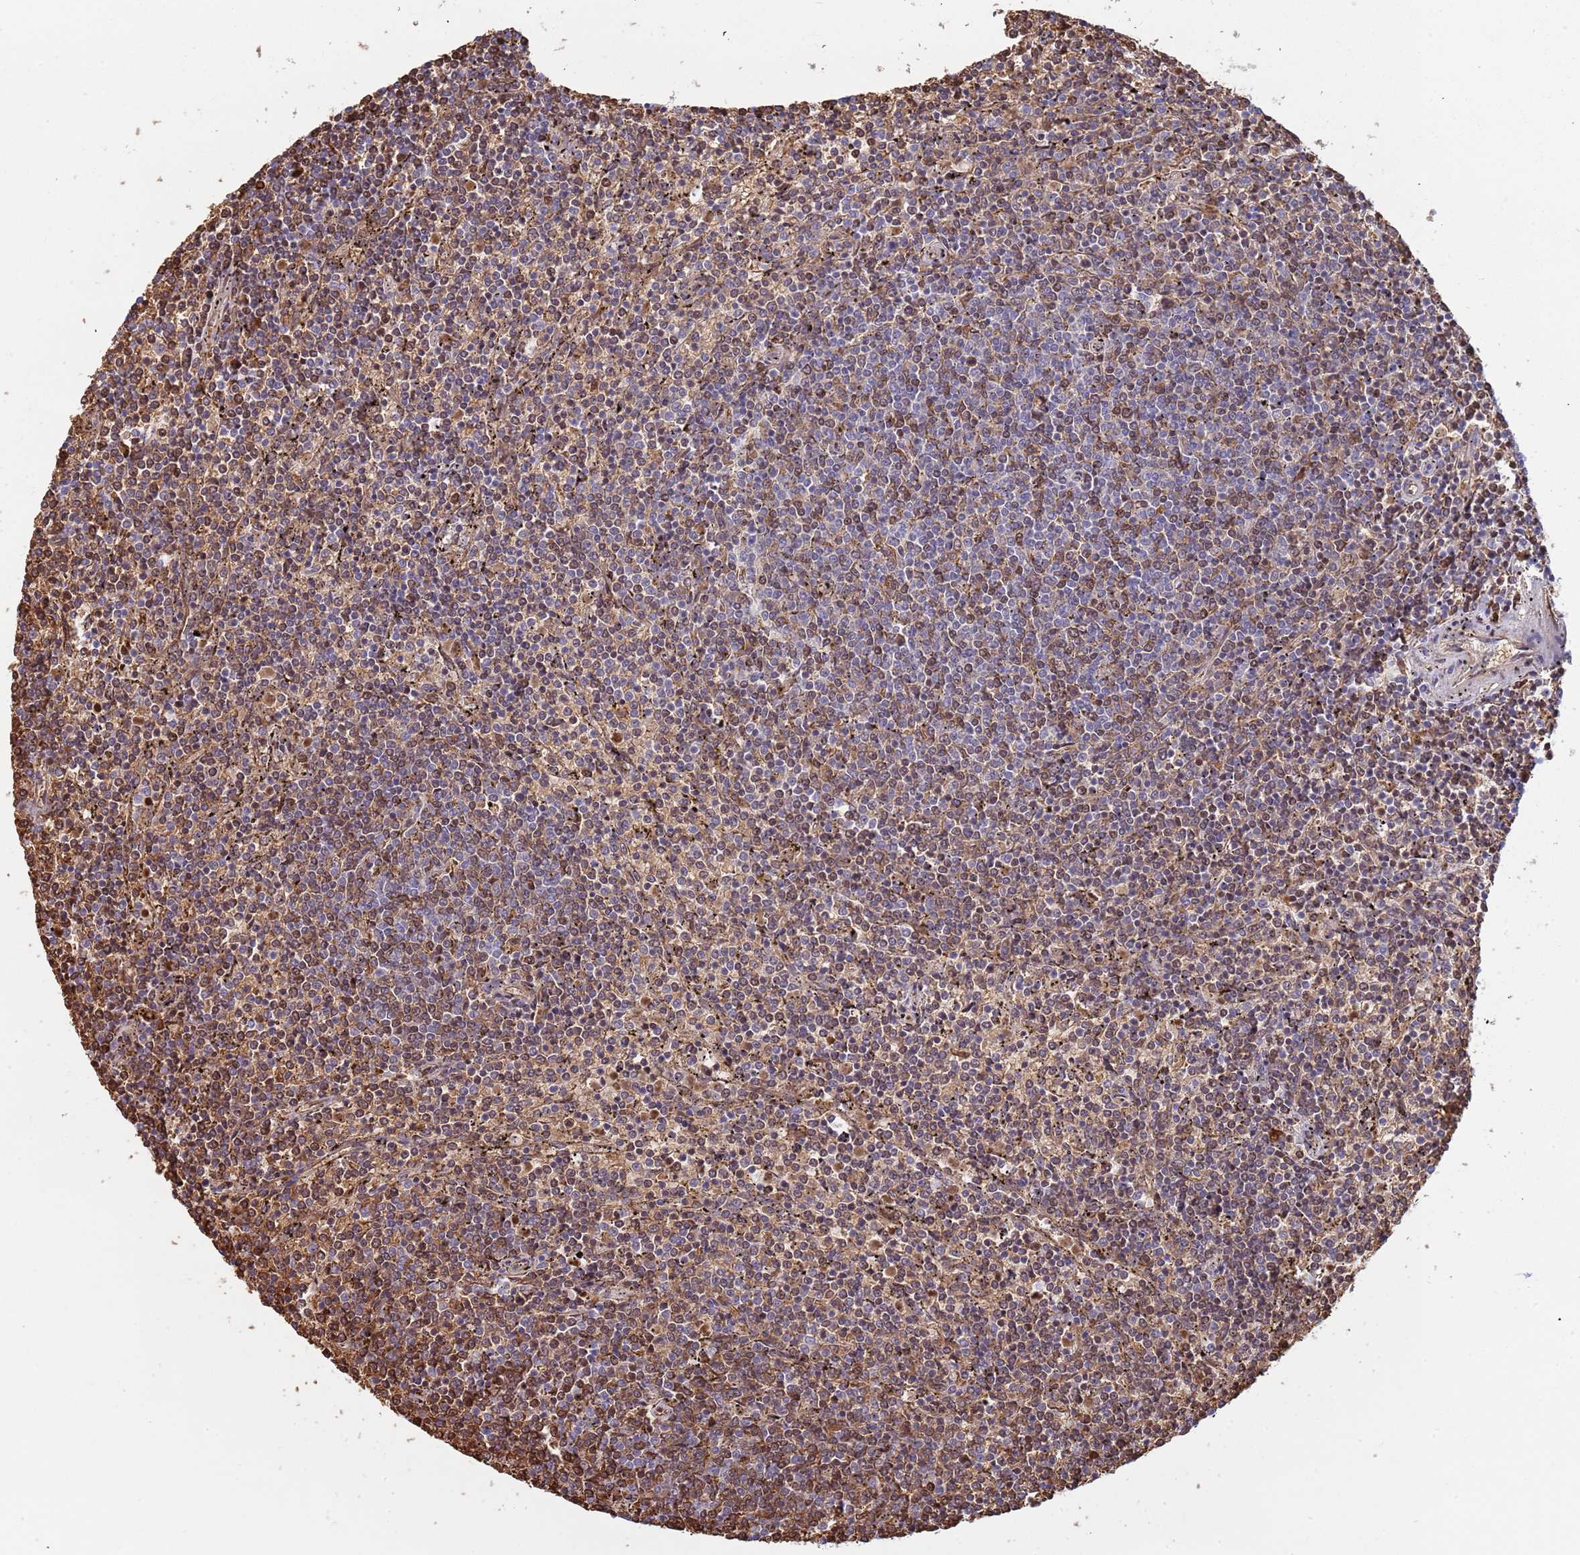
{"staining": {"intensity": "moderate", "quantity": ">75%", "location": "cytoplasmic/membranous"}, "tissue": "lymphoma", "cell_type": "Tumor cells", "image_type": "cancer", "snomed": [{"axis": "morphology", "description": "Malignant lymphoma, non-Hodgkin's type, Low grade"}, {"axis": "topography", "description": "Spleen"}], "caption": "Lymphoma stained for a protein displays moderate cytoplasmic/membranous positivity in tumor cells.", "gene": "LYPD6B", "patient": {"sex": "female", "age": 50}}